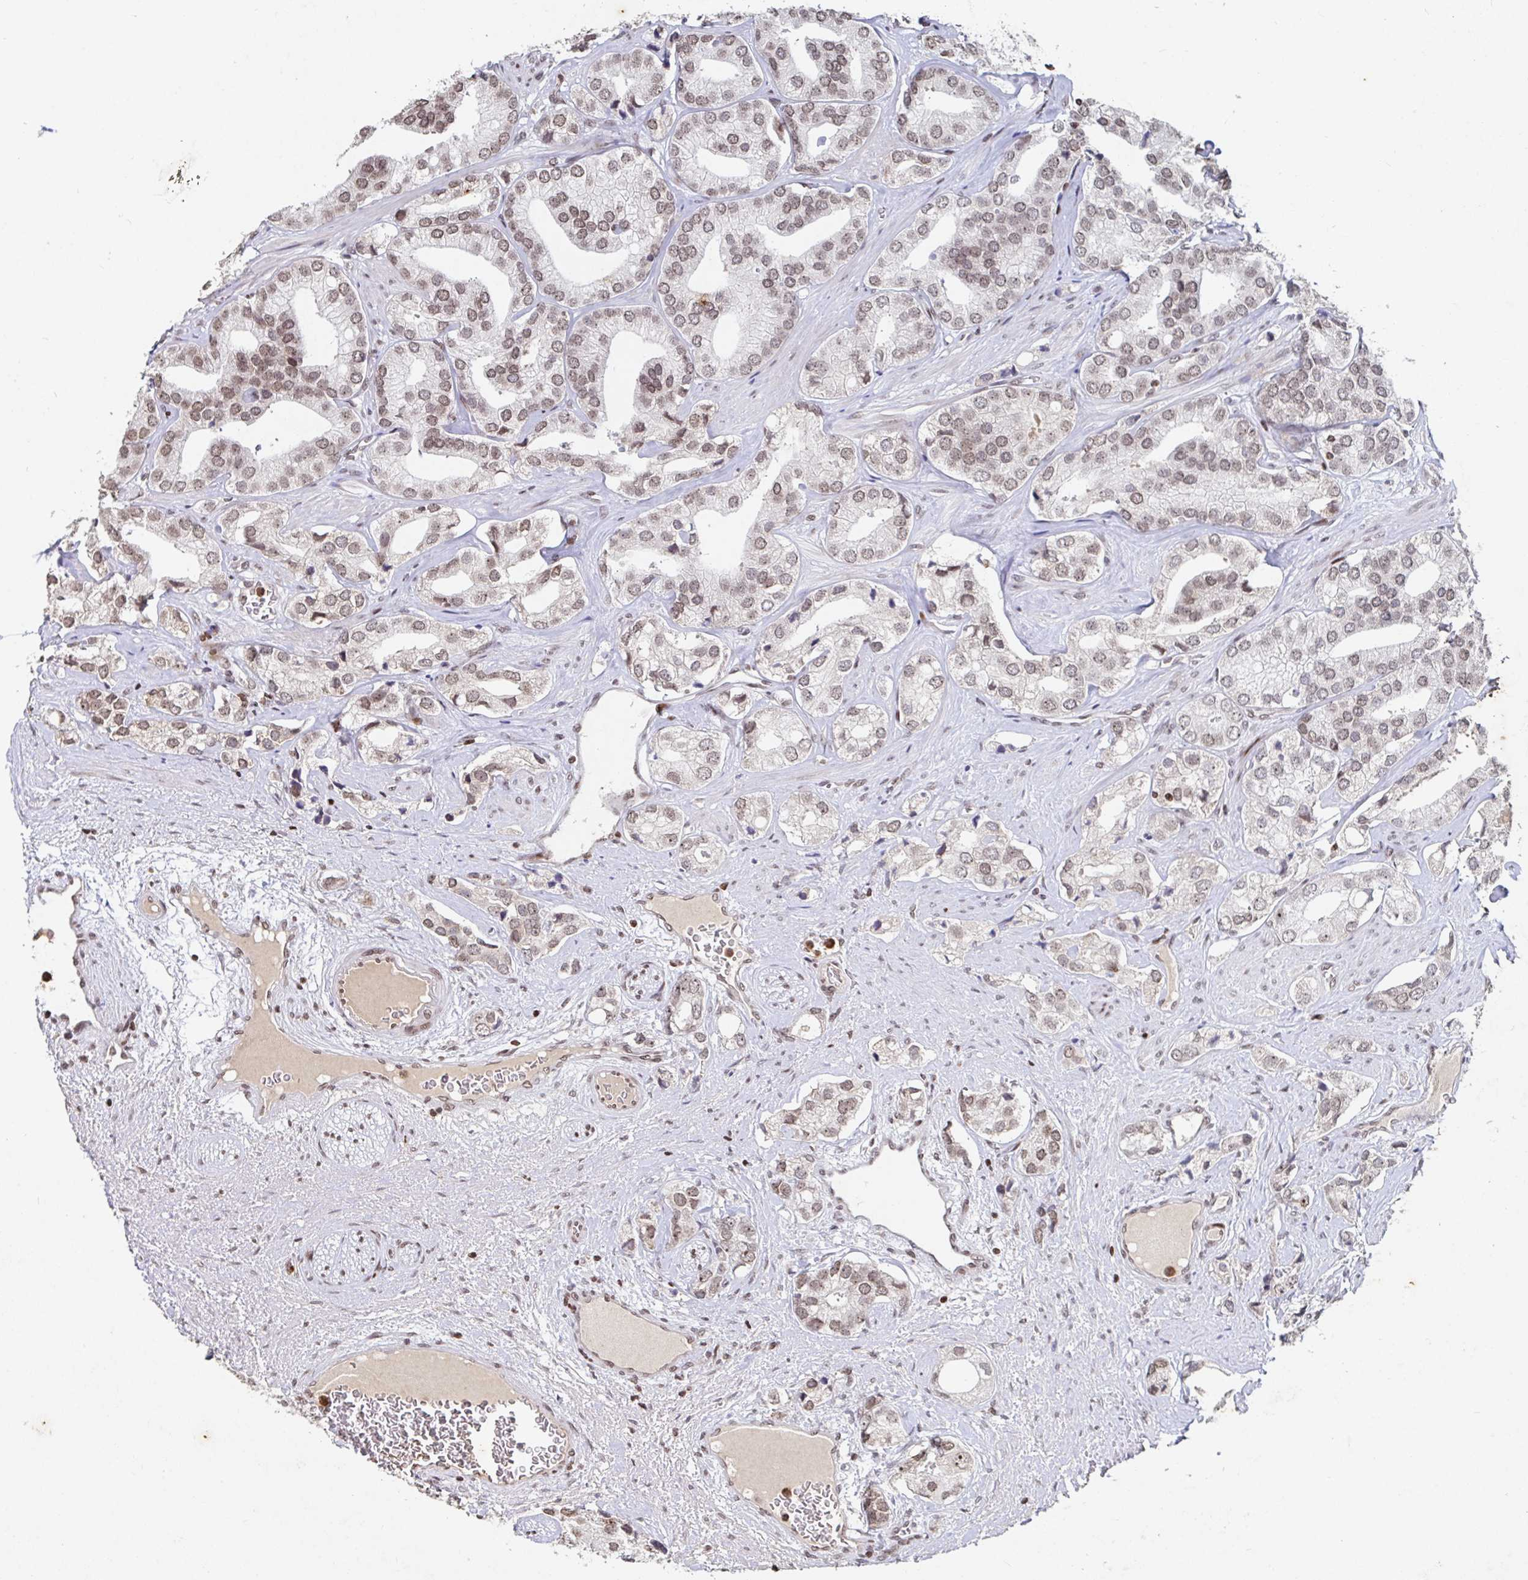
{"staining": {"intensity": "weak", "quantity": ">75%", "location": "nuclear"}, "tissue": "prostate cancer", "cell_type": "Tumor cells", "image_type": "cancer", "snomed": [{"axis": "morphology", "description": "Adenocarcinoma, High grade"}, {"axis": "topography", "description": "Prostate"}], "caption": "The micrograph reveals staining of adenocarcinoma (high-grade) (prostate), revealing weak nuclear protein staining (brown color) within tumor cells.", "gene": "C19orf53", "patient": {"sex": "male", "age": 58}}